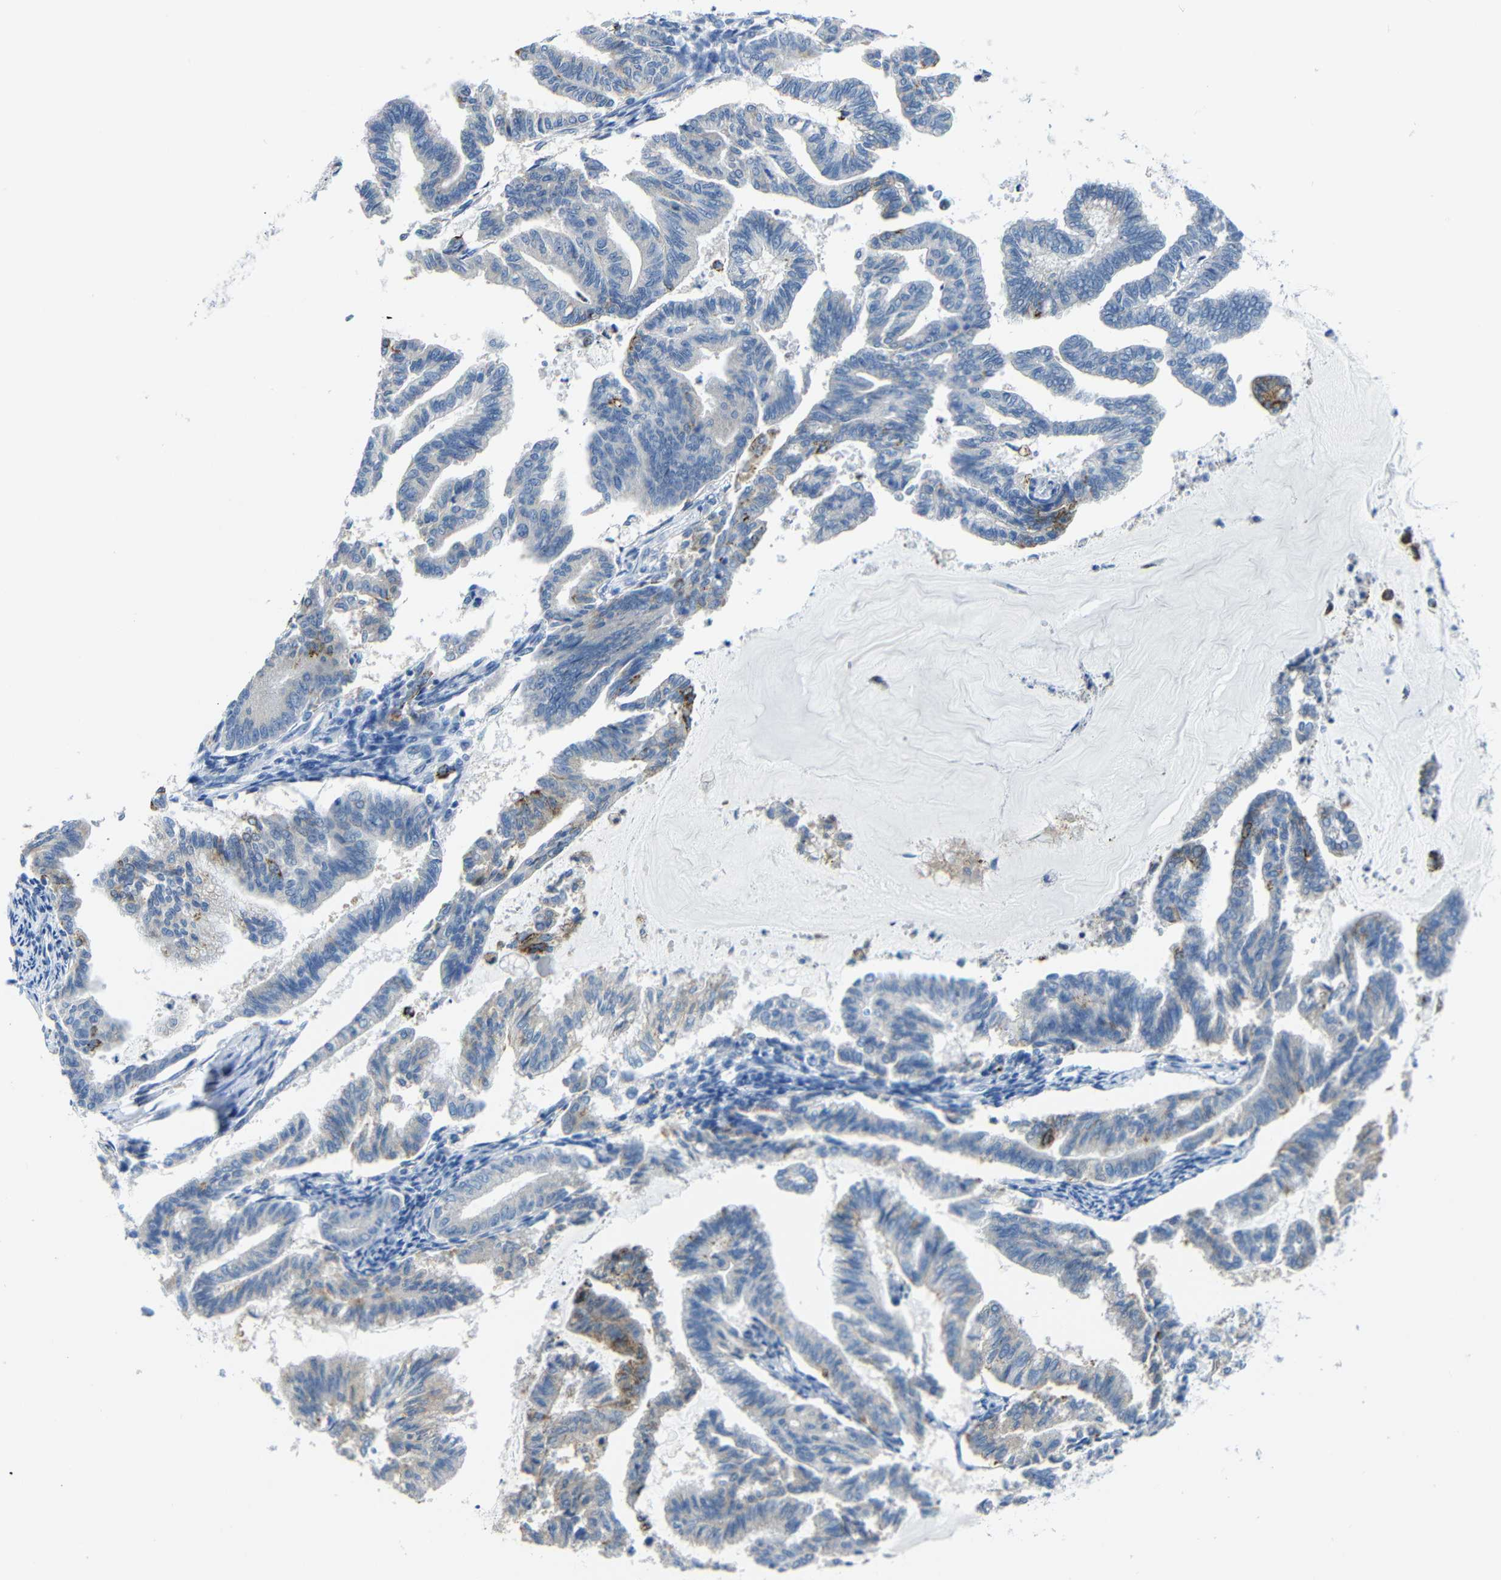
{"staining": {"intensity": "moderate", "quantity": "<25%", "location": "cytoplasmic/membranous"}, "tissue": "endometrial cancer", "cell_type": "Tumor cells", "image_type": "cancer", "snomed": [{"axis": "morphology", "description": "Adenocarcinoma, NOS"}, {"axis": "topography", "description": "Endometrium"}], "caption": "A histopathology image of human endometrial cancer stained for a protein displays moderate cytoplasmic/membranous brown staining in tumor cells.", "gene": "C15orf48", "patient": {"sex": "female", "age": 79}}